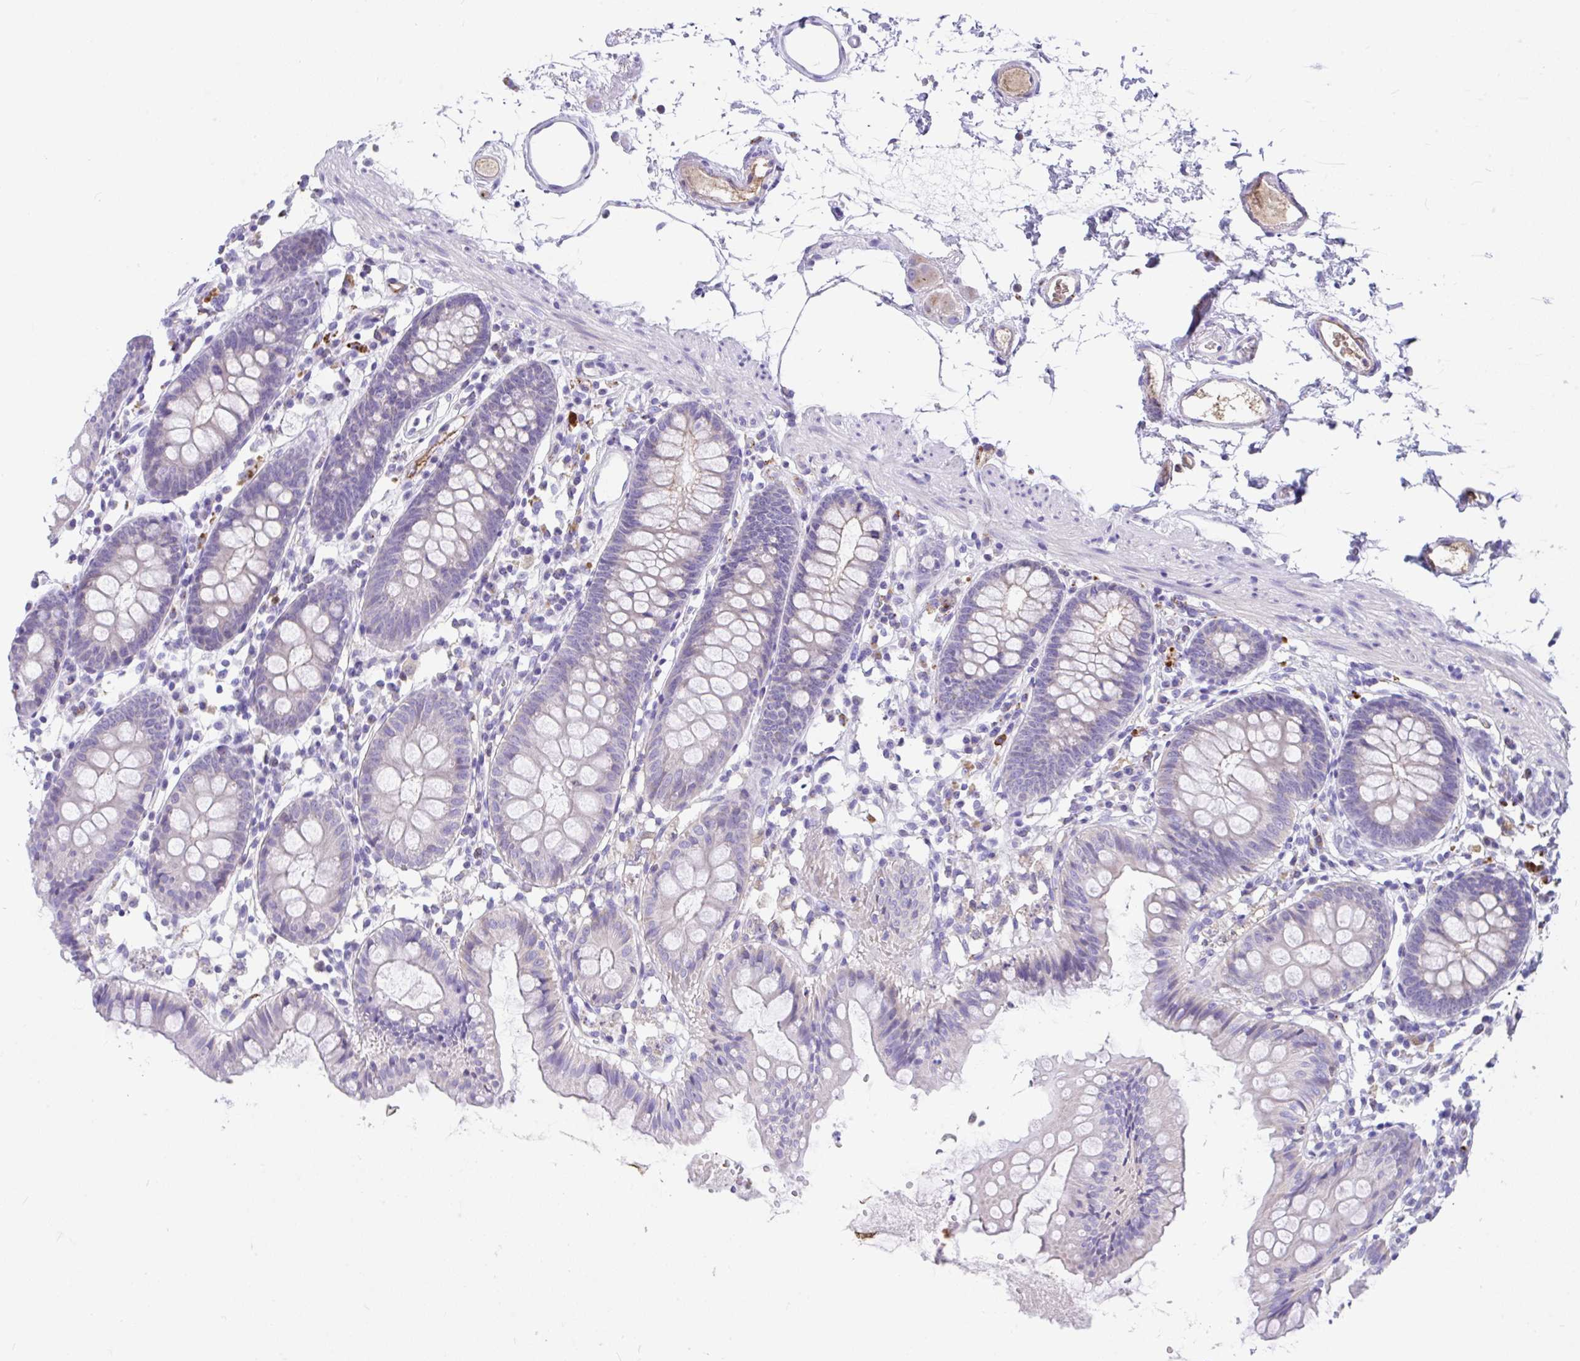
{"staining": {"intensity": "moderate", "quantity": "<25%", "location": "cytoplasmic/membranous"}, "tissue": "colon", "cell_type": "Endothelial cells", "image_type": "normal", "snomed": [{"axis": "morphology", "description": "Normal tissue, NOS"}, {"axis": "topography", "description": "Colon"}], "caption": "Protein expression analysis of unremarkable colon shows moderate cytoplasmic/membranous expression in approximately <25% of endothelial cells. The staining is performed using DAB (3,3'-diaminobenzidine) brown chromogen to label protein expression. The nuclei are counter-stained blue using hematoxylin.", "gene": "CCSAP", "patient": {"sex": "female", "age": 84}}